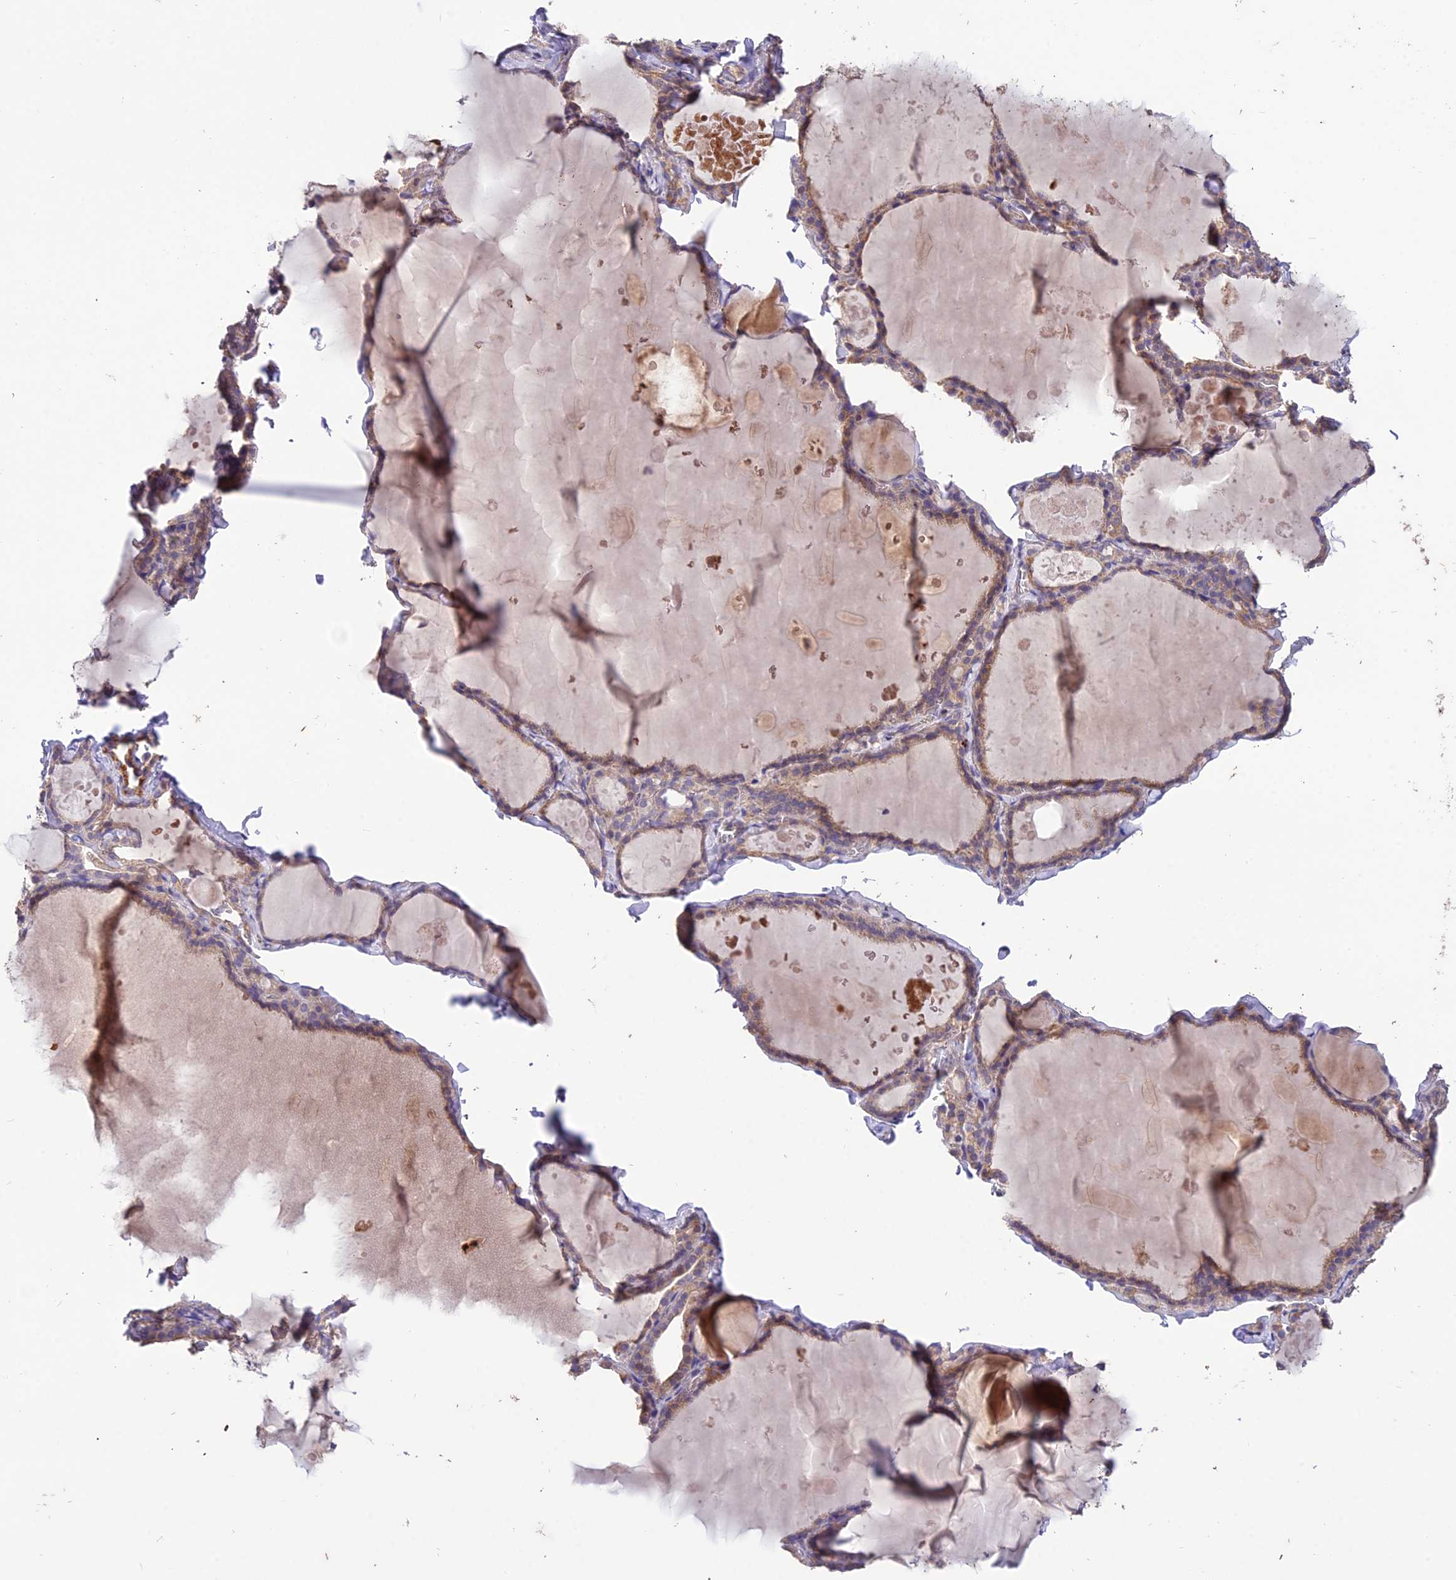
{"staining": {"intensity": "weak", "quantity": ">75%", "location": "cytoplasmic/membranous"}, "tissue": "thyroid gland", "cell_type": "Glandular cells", "image_type": "normal", "snomed": [{"axis": "morphology", "description": "Normal tissue, NOS"}, {"axis": "topography", "description": "Thyroid gland"}], "caption": "Brown immunohistochemical staining in normal thyroid gland exhibits weak cytoplasmic/membranous expression in approximately >75% of glandular cells.", "gene": "SDHD", "patient": {"sex": "male", "age": 56}}